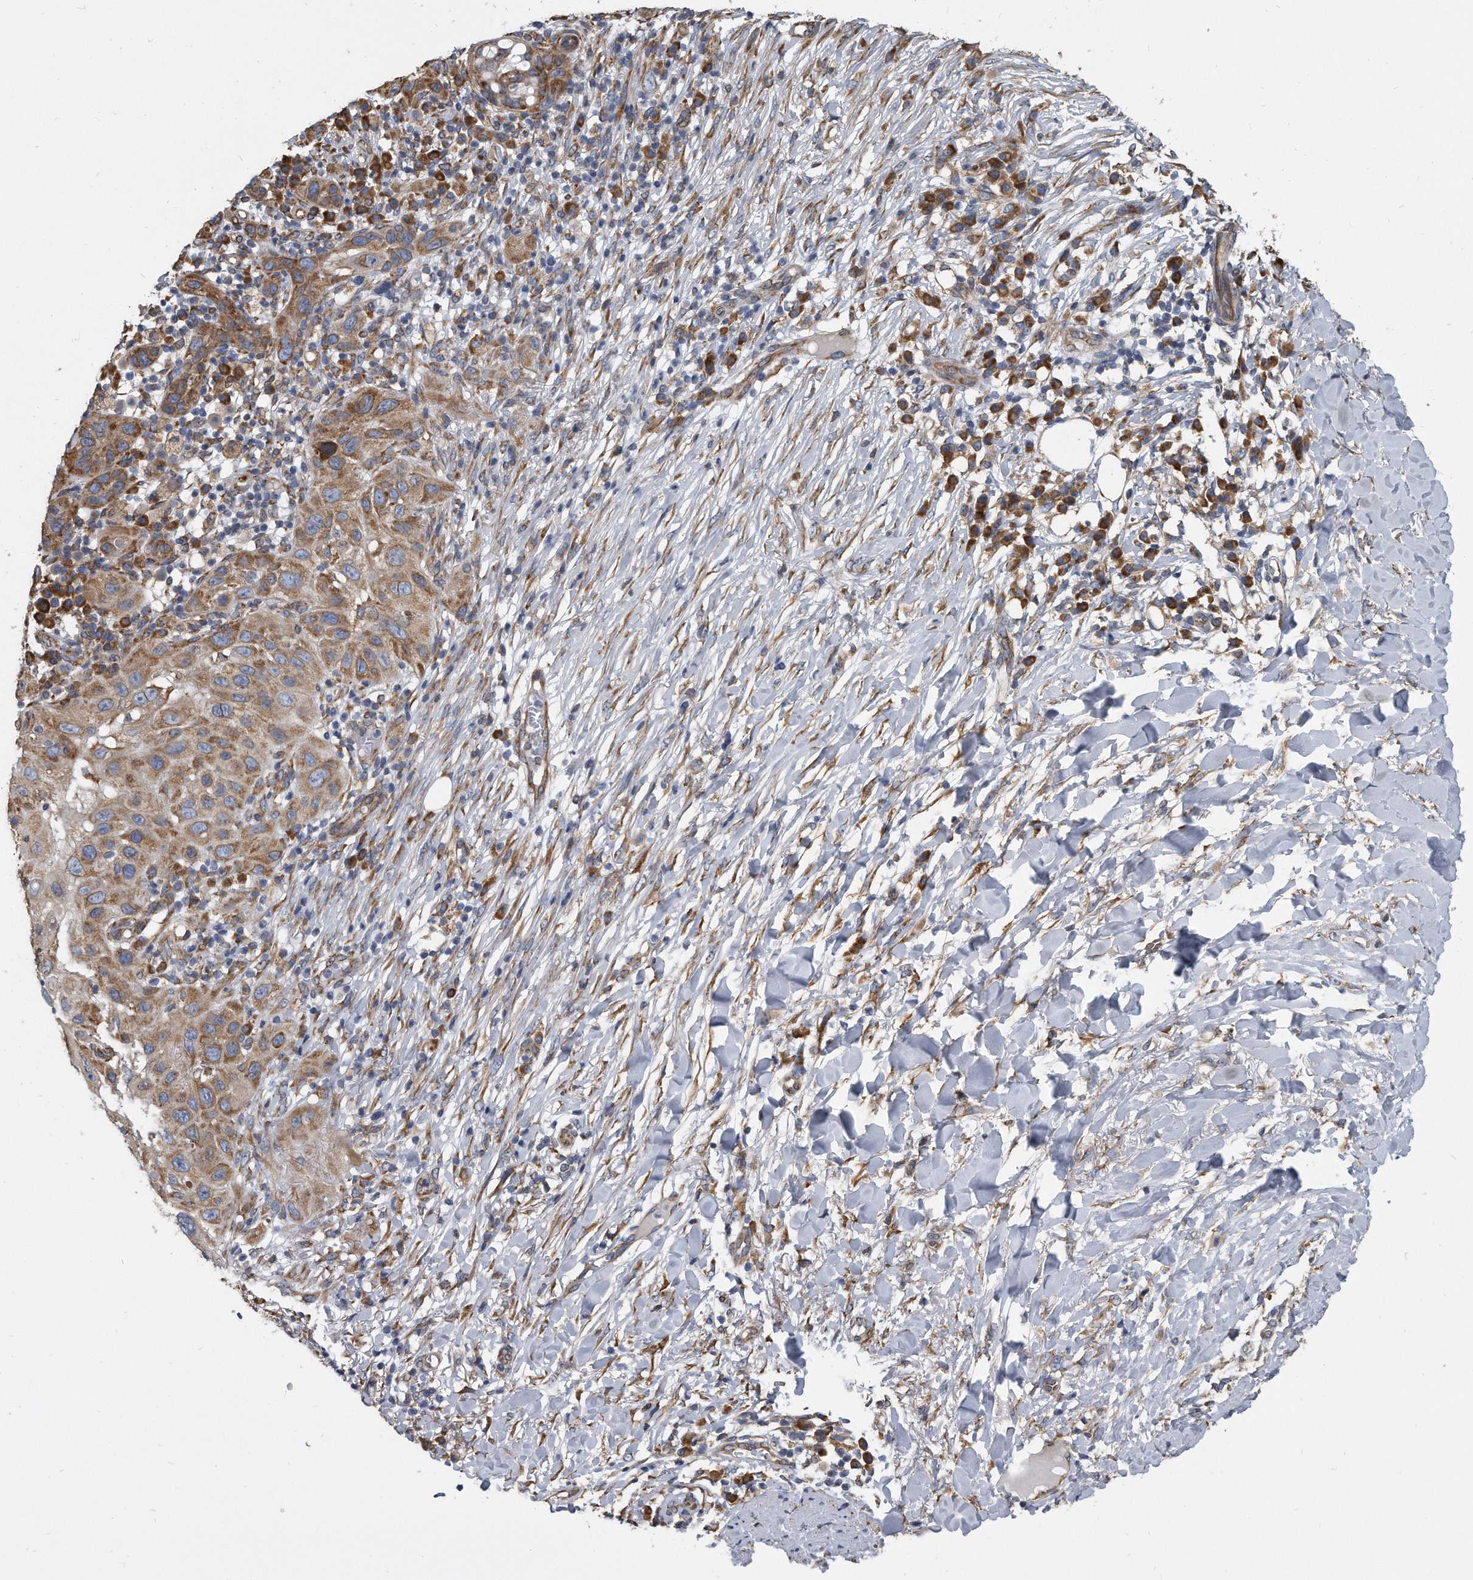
{"staining": {"intensity": "moderate", "quantity": ">75%", "location": "cytoplasmic/membranous"}, "tissue": "skin cancer", "cell_type": "Tumor cells", "image_type": "cancer", "snomed": [{"axis": "morphology", "description": "Normal tissue, NOS"}, {"axis": "morphology", "description": "Squamous cell carcinoma, NOS"}, {"axis": "topography", "description": "Skin"}], "caption": "Immunohistochemistry of skin cancer (squamous cell carcinoma) demonstrates medium levels of moderate cytoplasmic/membranous positivity in approximately >75% of tumor cells.", "gene": "CCDC47", "patient": {"sex": "female", "age": 96}}